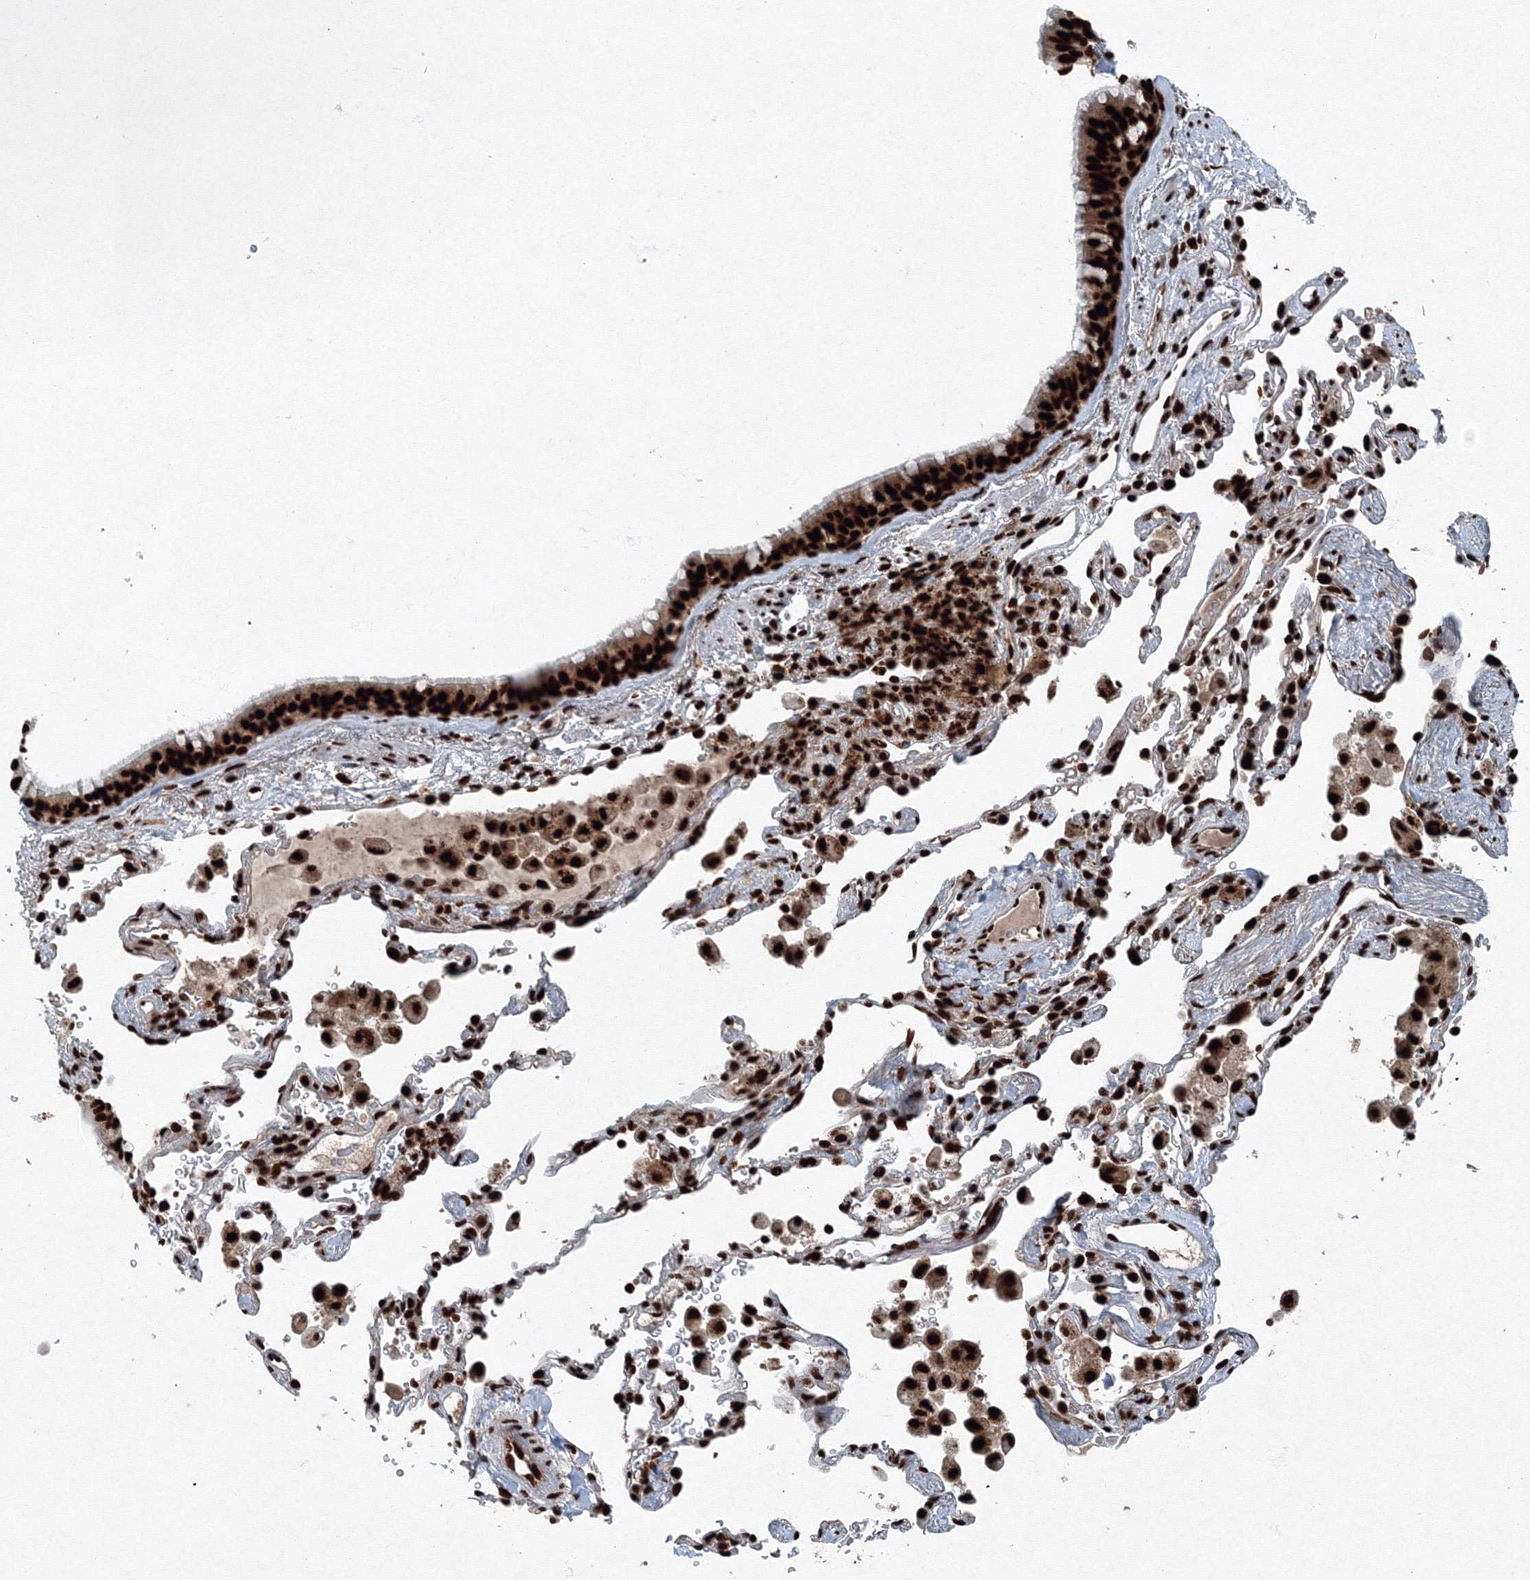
{"staining": {"intensity": "strong", "quantity": ">75%", "location": "nuclear"}, "tissue": "bronchus", "cell_type": "Respiratory epithelial cells", "image_type": "normal", "snomed": [{"axis": "morphology", "description": "Normal tissue, NOS"}, {"axis": "morphology", "description": "Adenocarcinoma, NOS"}, {"axis": "topography", "description": "Bronchus"}, {"axis": "topography", "description": "Lung"}], "caption": "Immunohistochemical staining of unremarkable bronchus displays strong nuclear protein staining in about >75% of respiratory epithelial cells. (DAB IHC with brightfield microscopy, high magnification).", "gene": "SNRPC", "patient": {"sex": "male", "age": 54}}